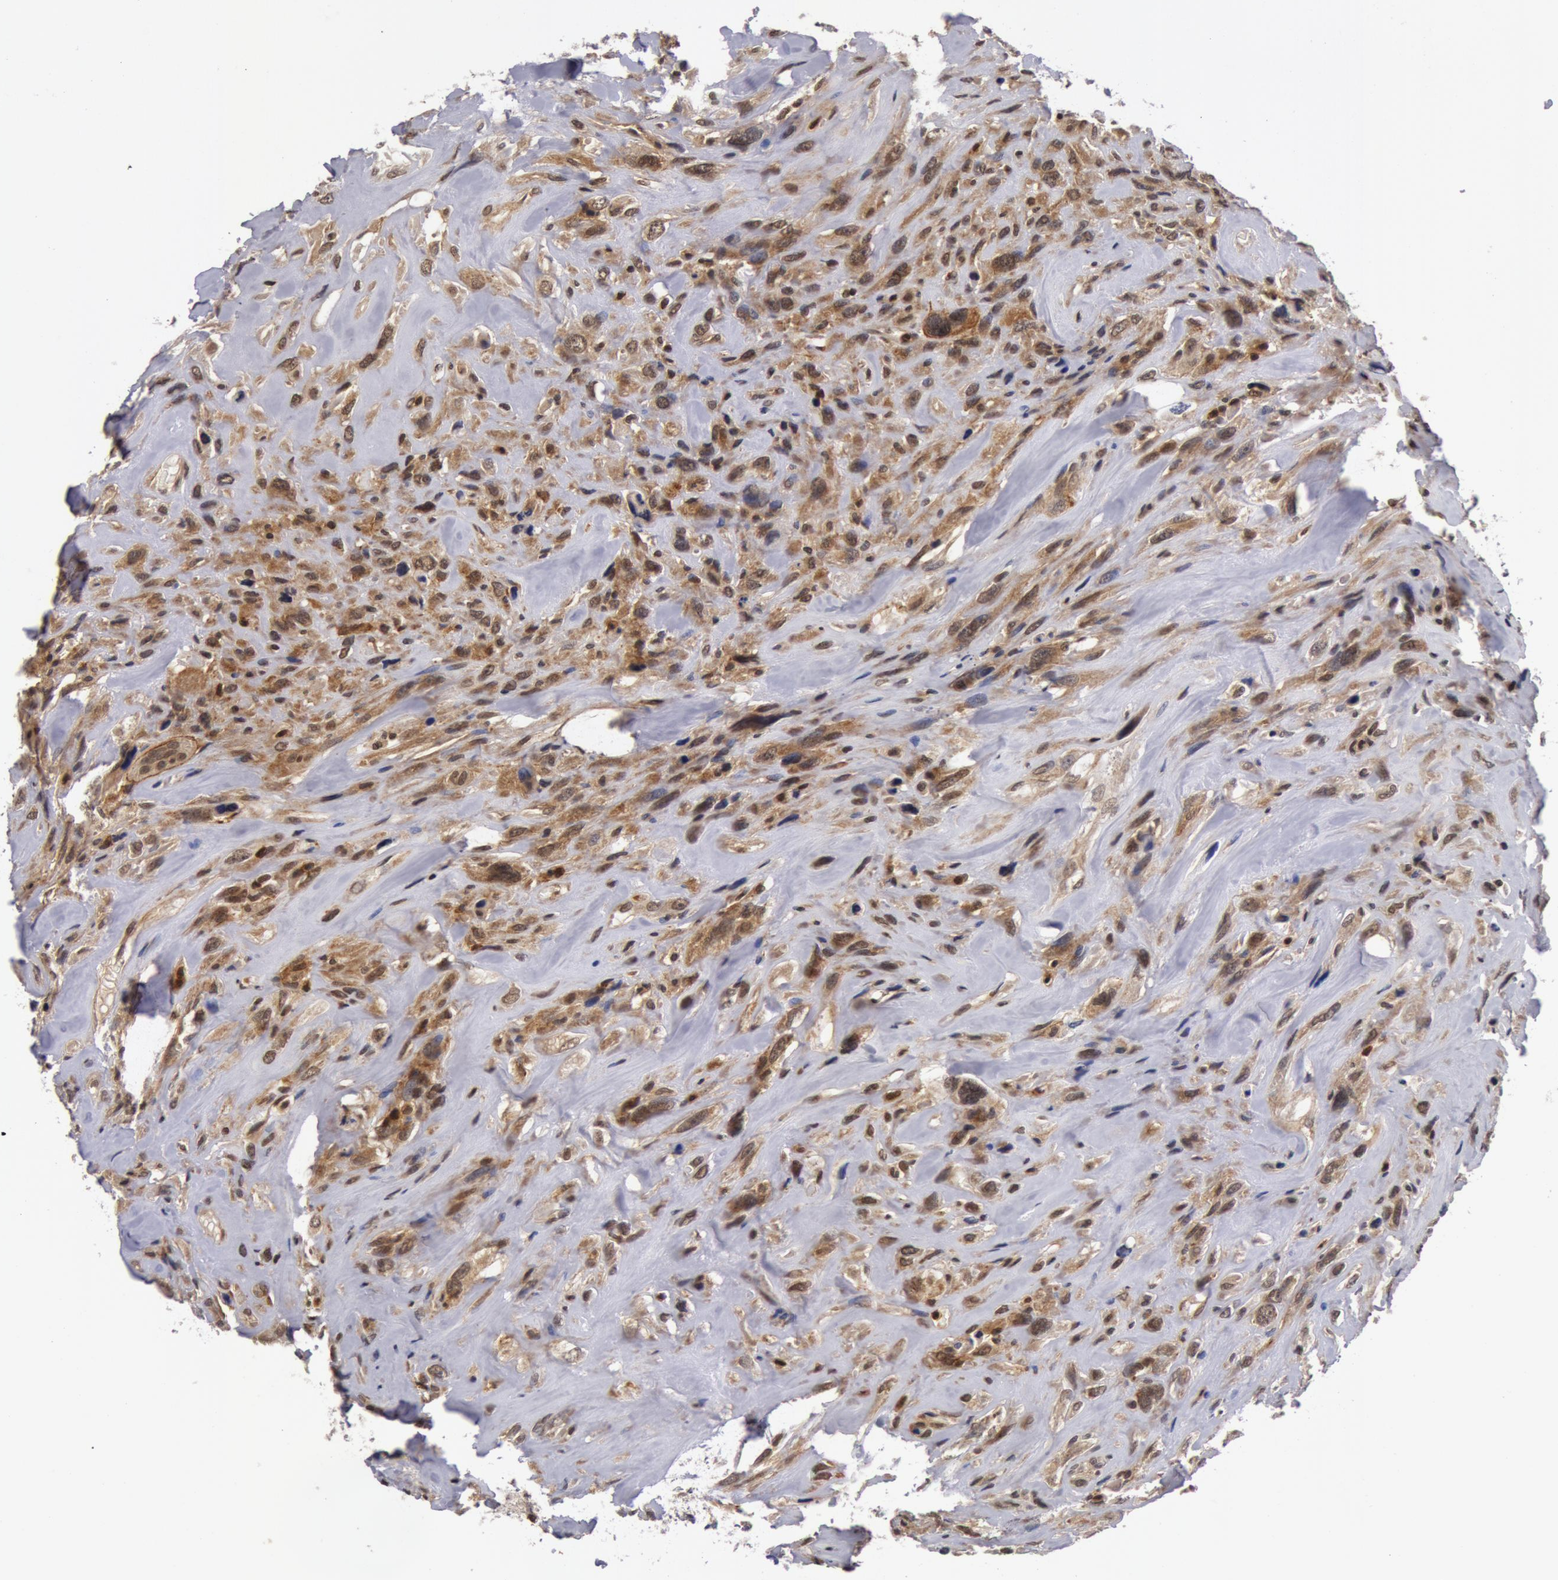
{"staining": {"intensity": "weak", "quantity": "25%-75%", "location": "nuclear"}, "tissue": "breast cancer", "cell_type": "Tumor cells", "image_type": "cancer", "snomed": [{"axis": "morphology", "description": "Neoplasm, malignant, NOS"}, {"axis": "topography", "description": "Breast"}], "caption": "Immunohistochemistry (IHC) histopathology image of breast cancer stained for a protein (brown), which reveals low levels of weak nuclear positivity in about 25%-75% of tumor cells.", "gene": "ZNF350", "patient": {"sex": "female", "age": 50}}